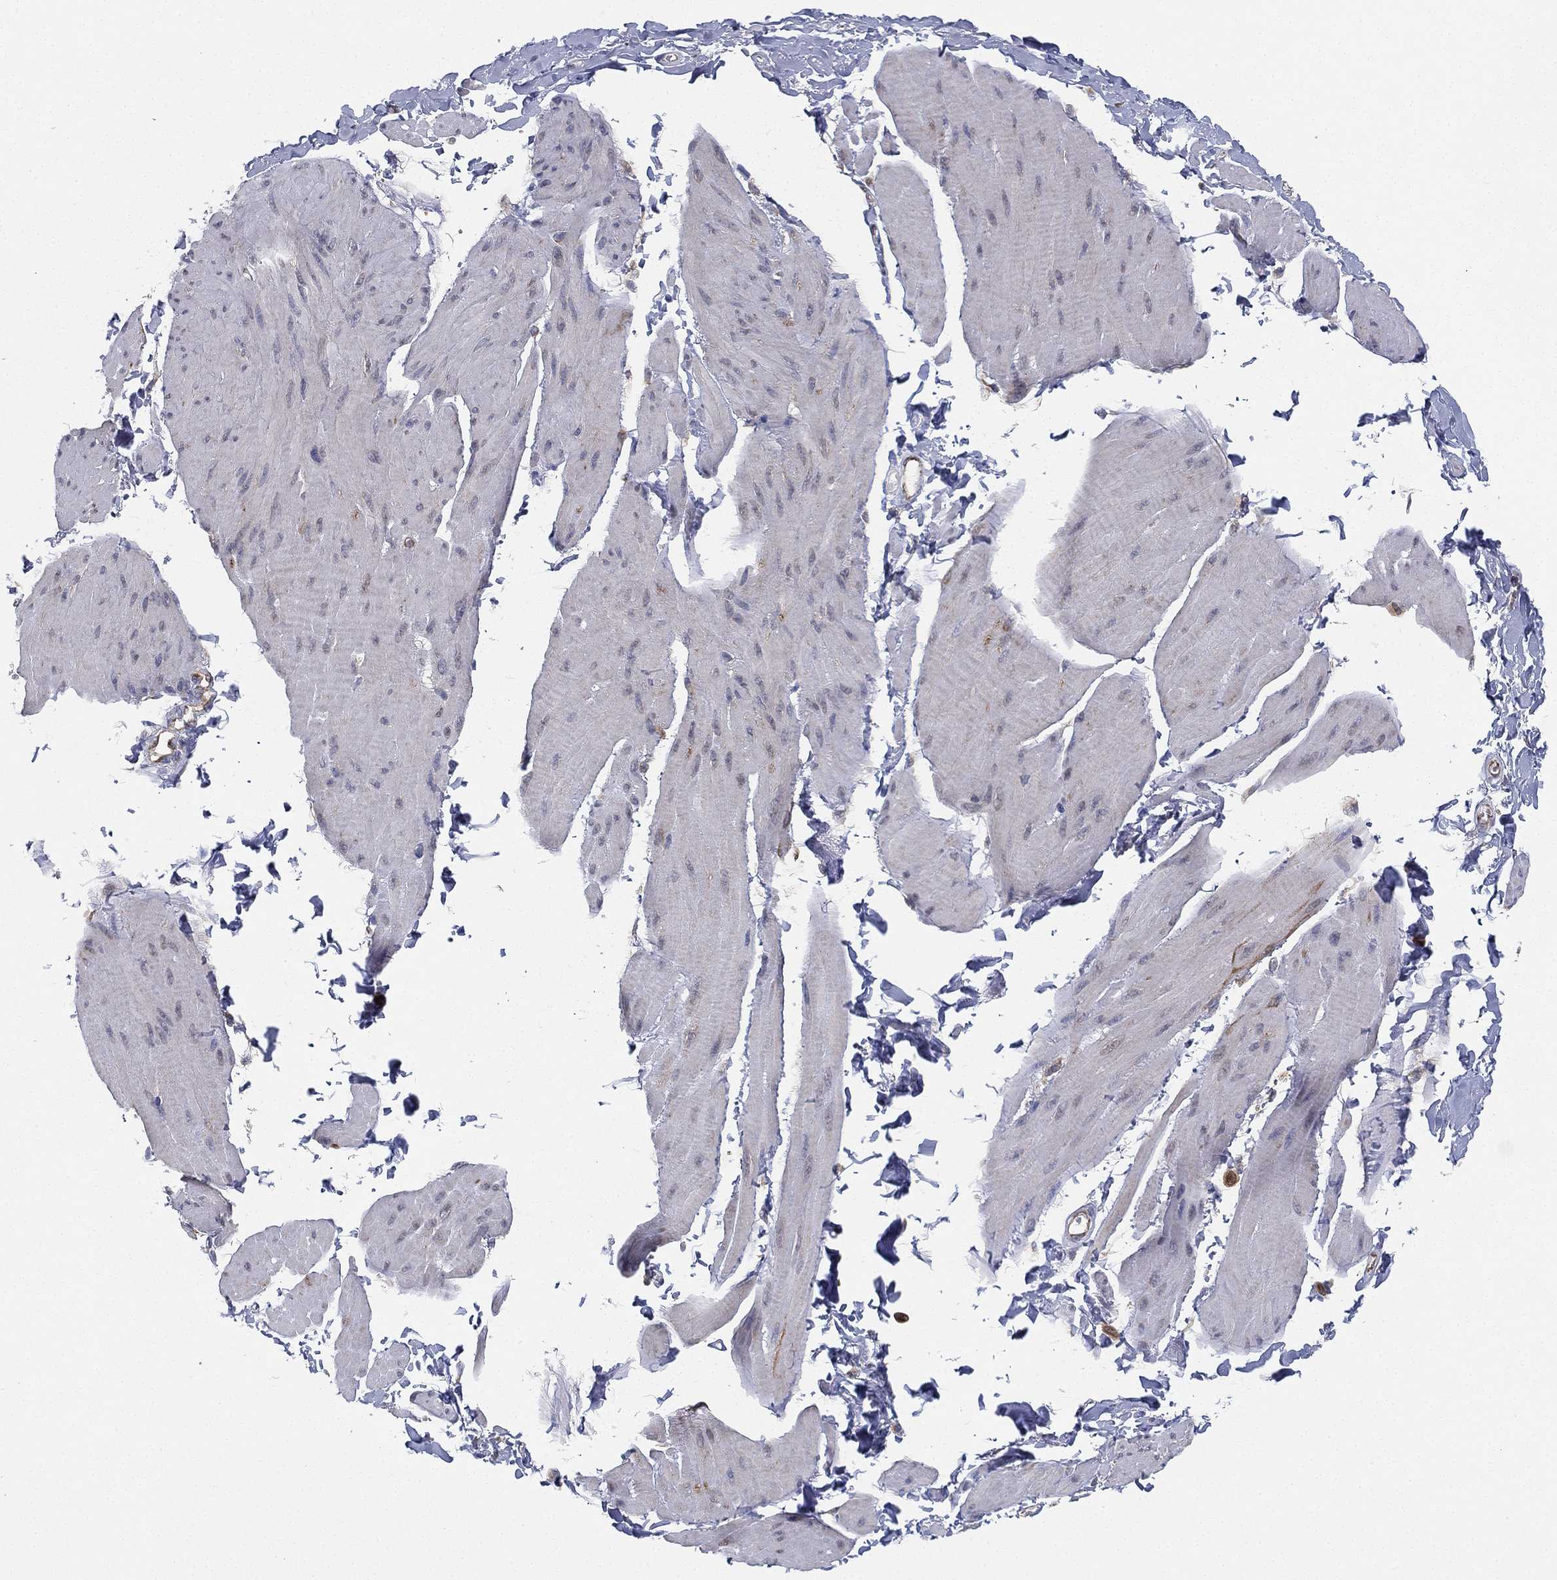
{"staining": {"intensity": "weak", "quantity": "<25%", "location": "cytoplasmic/membranous"}, "tissue": "smooth muscle", "cell_type": "Smooth muscle cells", "image_type": "normal", "snomed": [{"axis": "morphology", "description": "Normal tissue, NOS"}, {"axis": "topography", "description": "Adipose tissue"}, {"axis": "topography", "description": "Smooth muscle"}, {"axis": "topography", "description": "Peripheral nerve tissue"}], "caption": "IHC of normal human smooth muscle reveals no positivity in smooth muscle cells.", "gene": "CYB5B", "patient": {"sex": "male", "age": 83}}